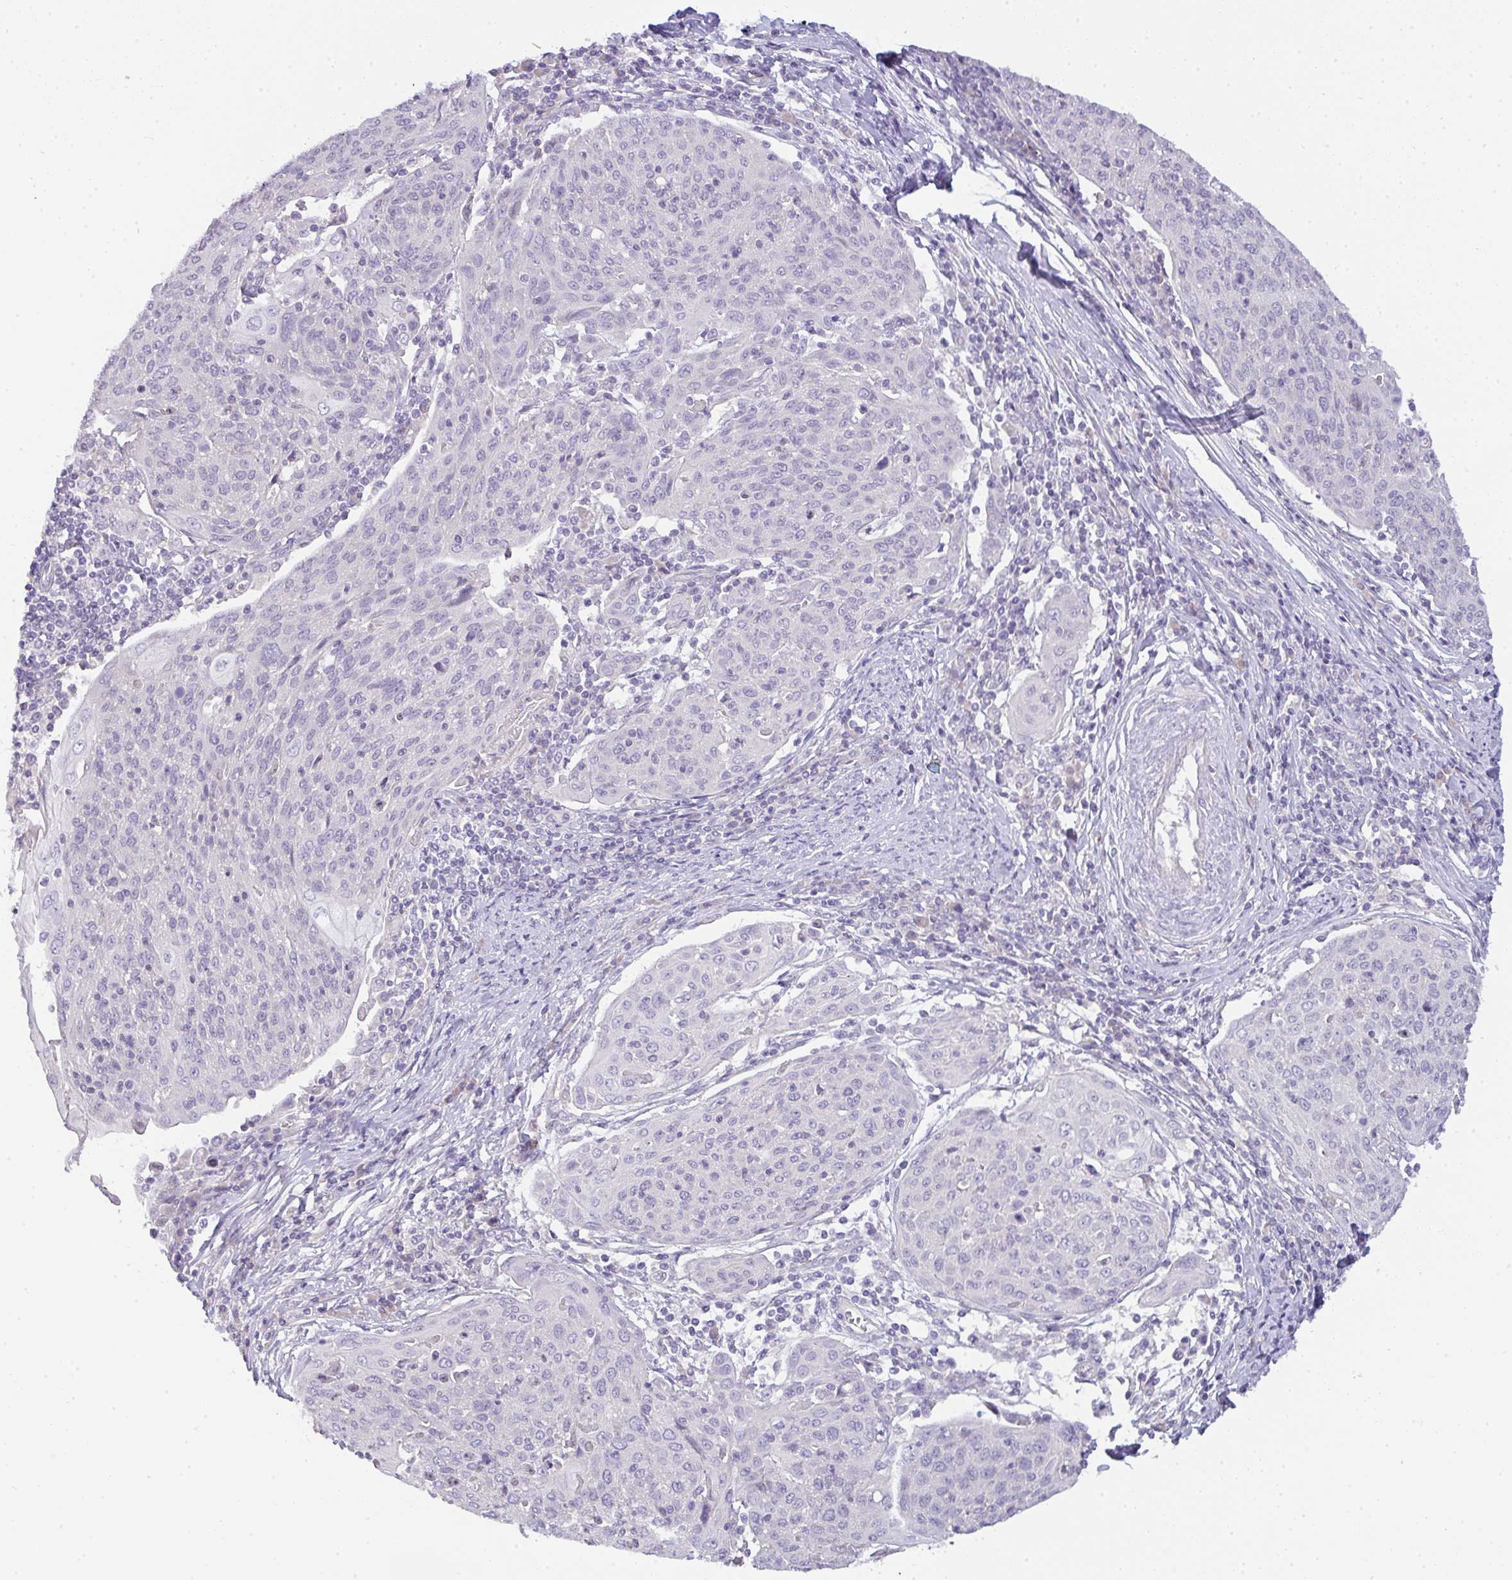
{"staining": {"intensity": "negative", "quantity": "none", "location": "none"}, "tissue": "cervical cancer", "cell_type": "Tumor cells", "image_type": "cancer", "snomed": [{"axis": "morphology", "description": "Squamous cell carcinoma, NOS"}, {"axis": "topography", "description": "Cervix"}], "caption": "Tumor cells show no significant protein staining in cervical squamous cell carcinoma.", "gene": "FILIP1", "patient": {"sex": "female", "age": 67}}